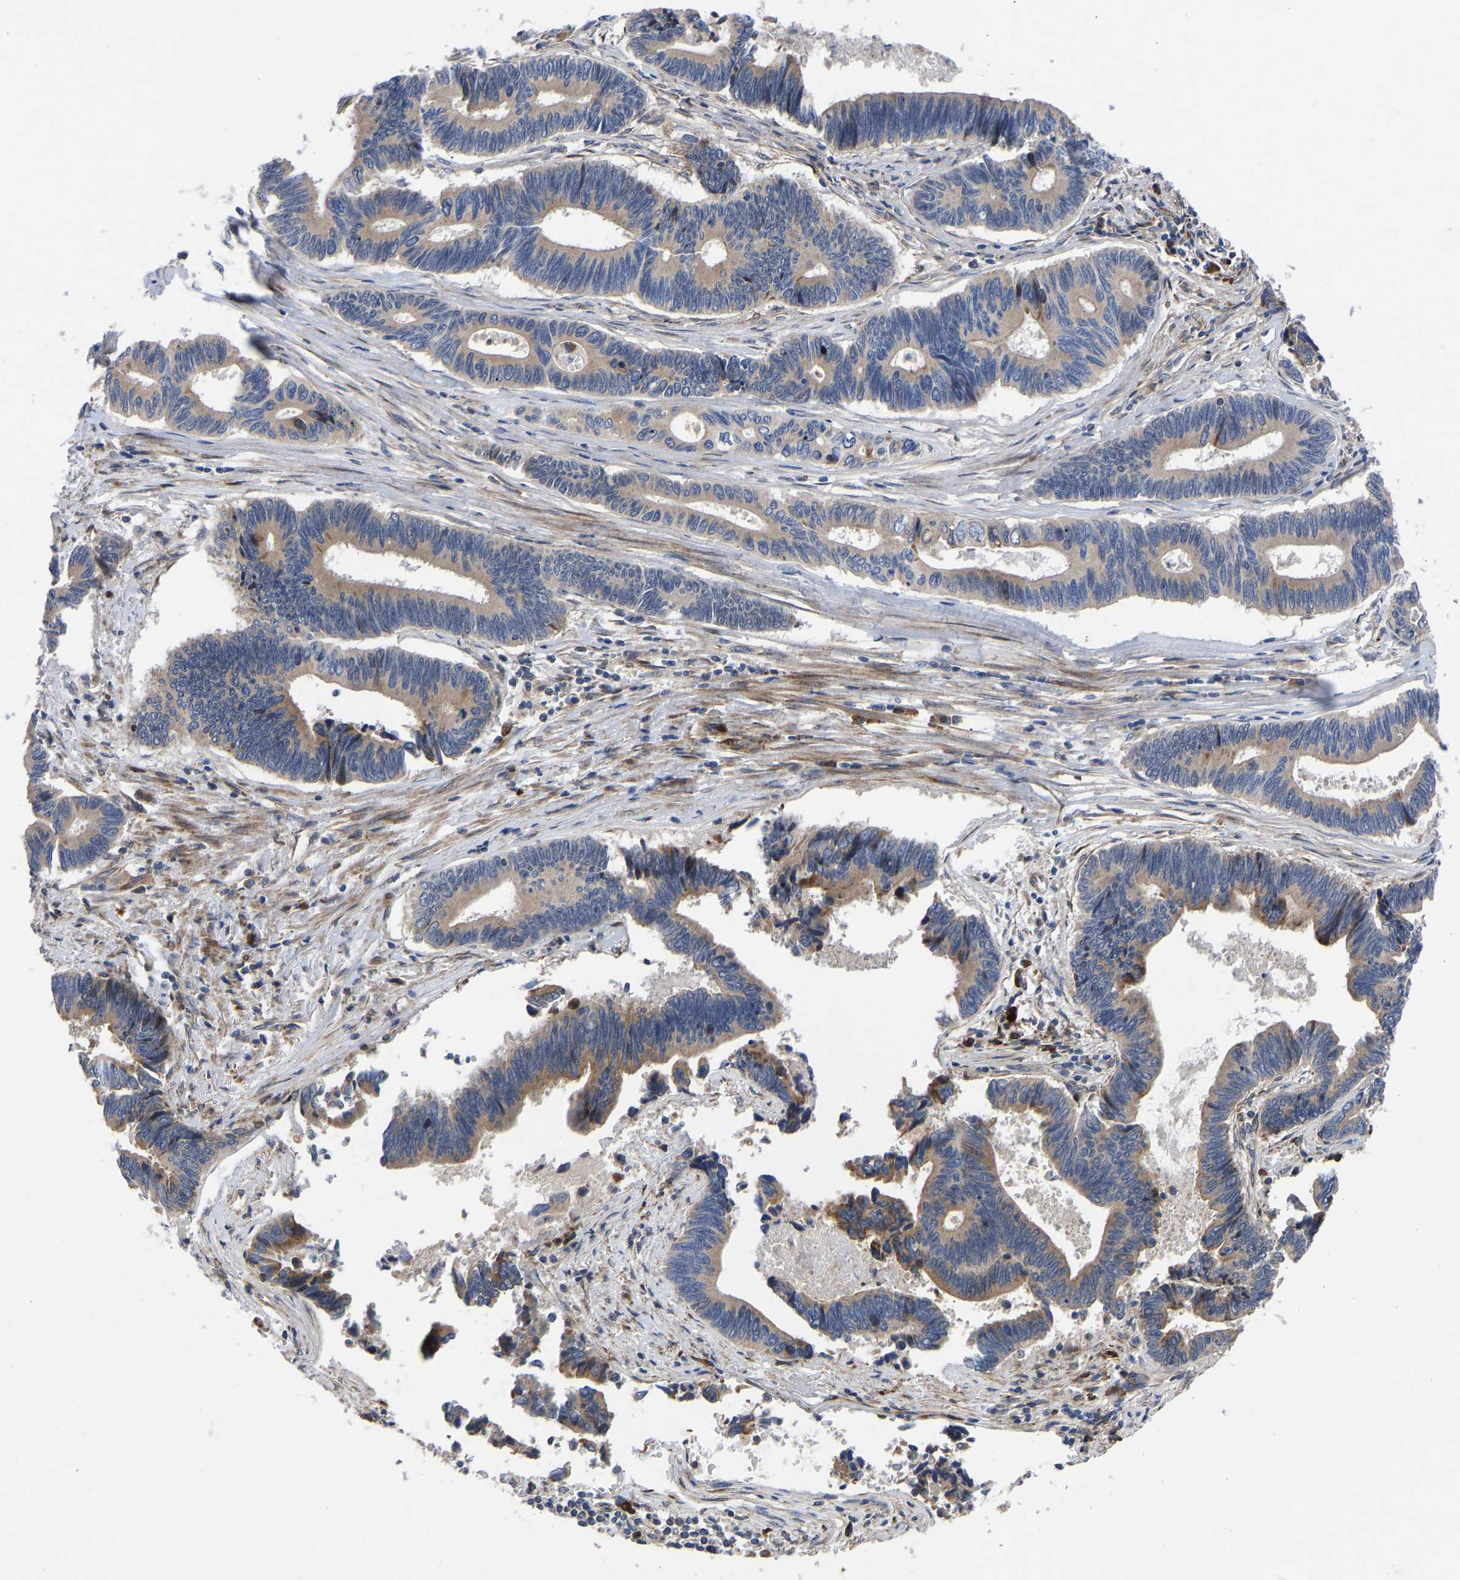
{"staining": {"intensity": "weak", "quantity": ">75%", "location": "cytoplasmic/membranous"}, "tissue": "pancreatic cancer", "cell_type": "Tumor cells", "image_type": "cancer", "snomed": [{"axis": "morphology", "description": "Adenocarcinoma, NOS"}, {"axis": "topography", "description": "Pancreas"}], "caption": "Immunohistochemistry (IHC) (DAB (3,3'-diaminobenzidine)) staining of pancreatic cancer reveals weak cytoplasmic/membranous protein staining in about >75% of tumor cells.", "gene": "TMEM38B", "patient": {"sex": "female", "age": 70}}